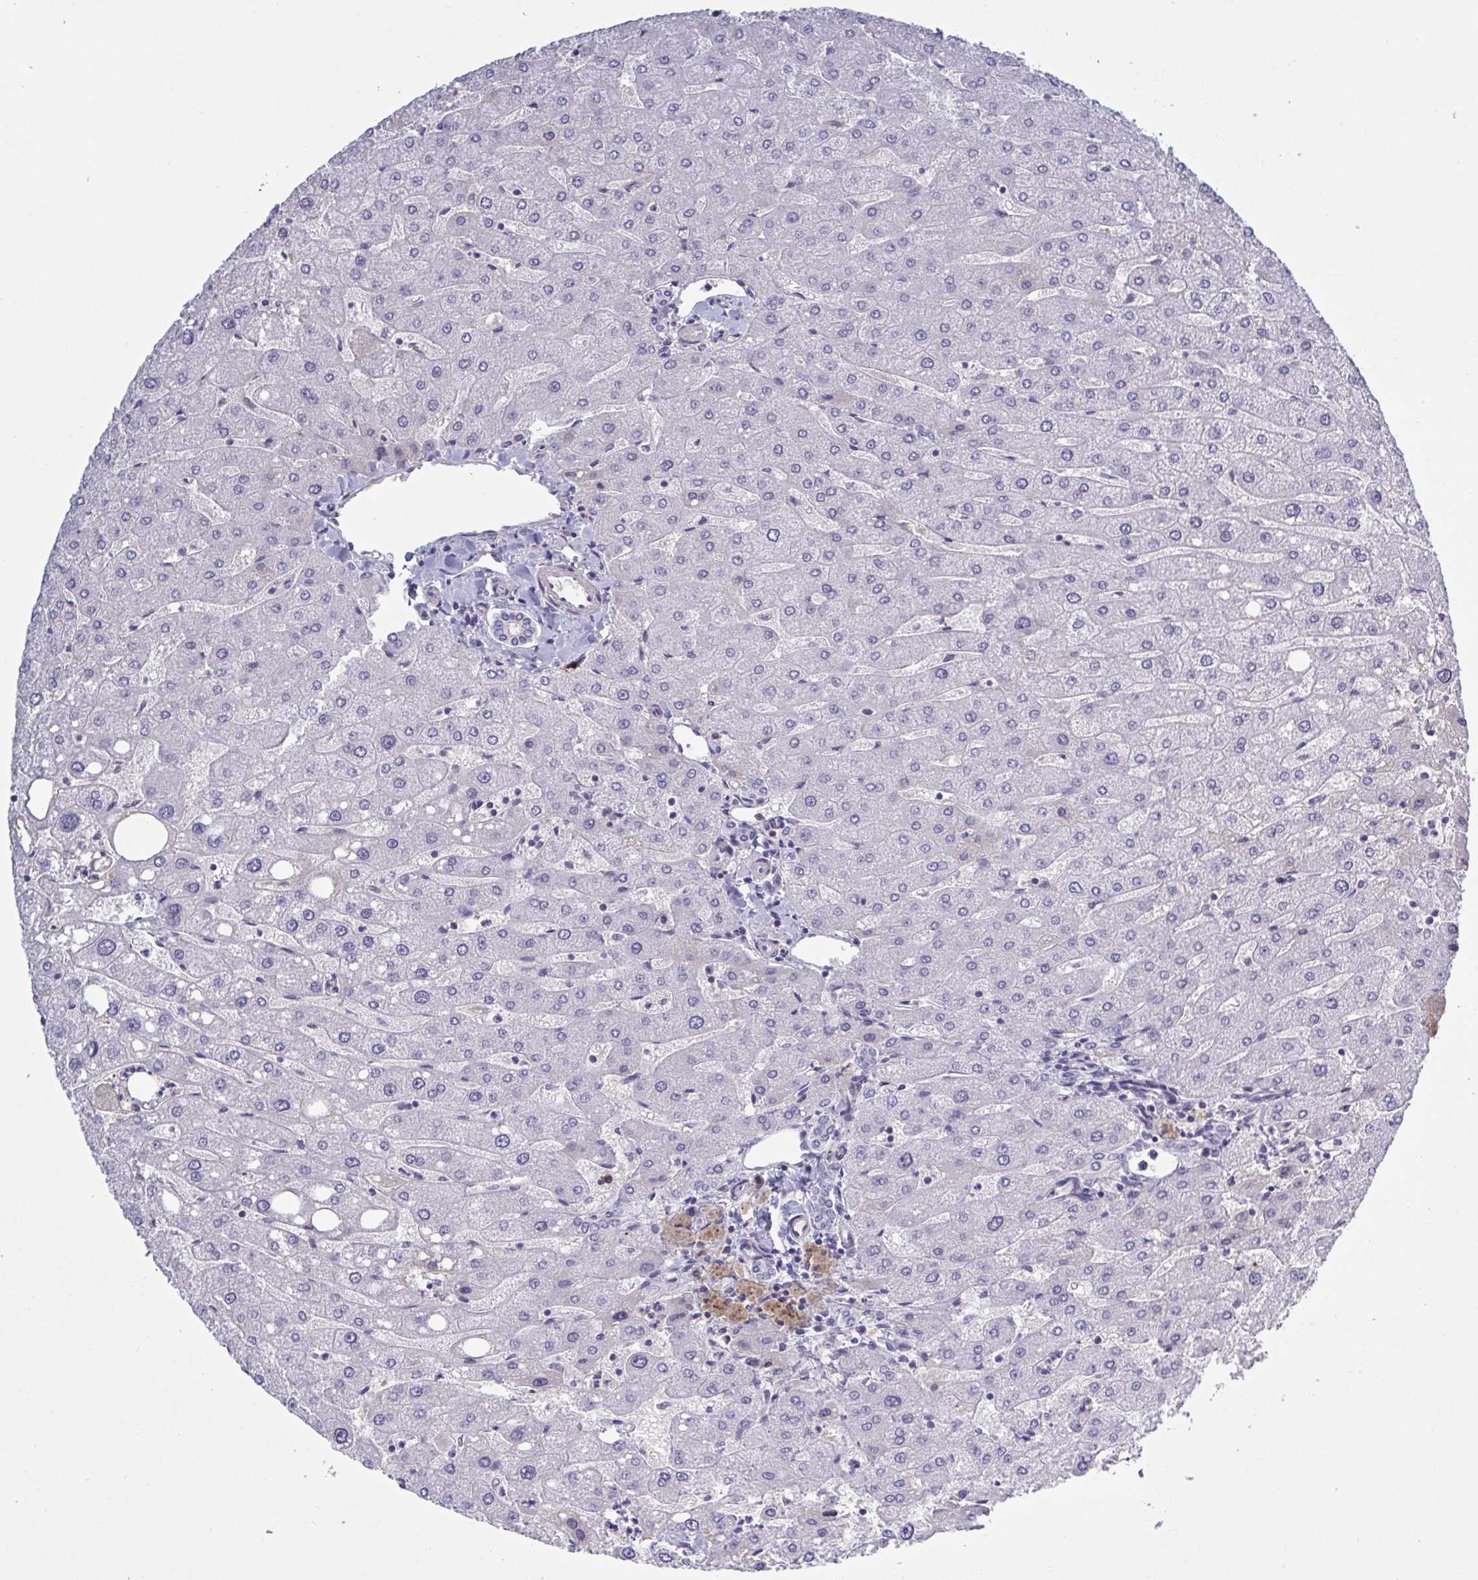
{"staining": {"intensity": "negative", "quantity": "none", "location": "none"}, "tissue": "liver", "cell_type": "Cholangiocytes", "image_type": "normal", "snomed": [{"axis": "morphology", "description": "Normal tissue, NOS"}, {"axis": "topography", "description": "Liver"}], "caption": "Cholangiocytes are negative for protein expression in unremarkable human liver. (DAB IHC with hematoxylin counter stain).", "gene": "BCL7B", "patient": {"sex": "male", "age": 67}}